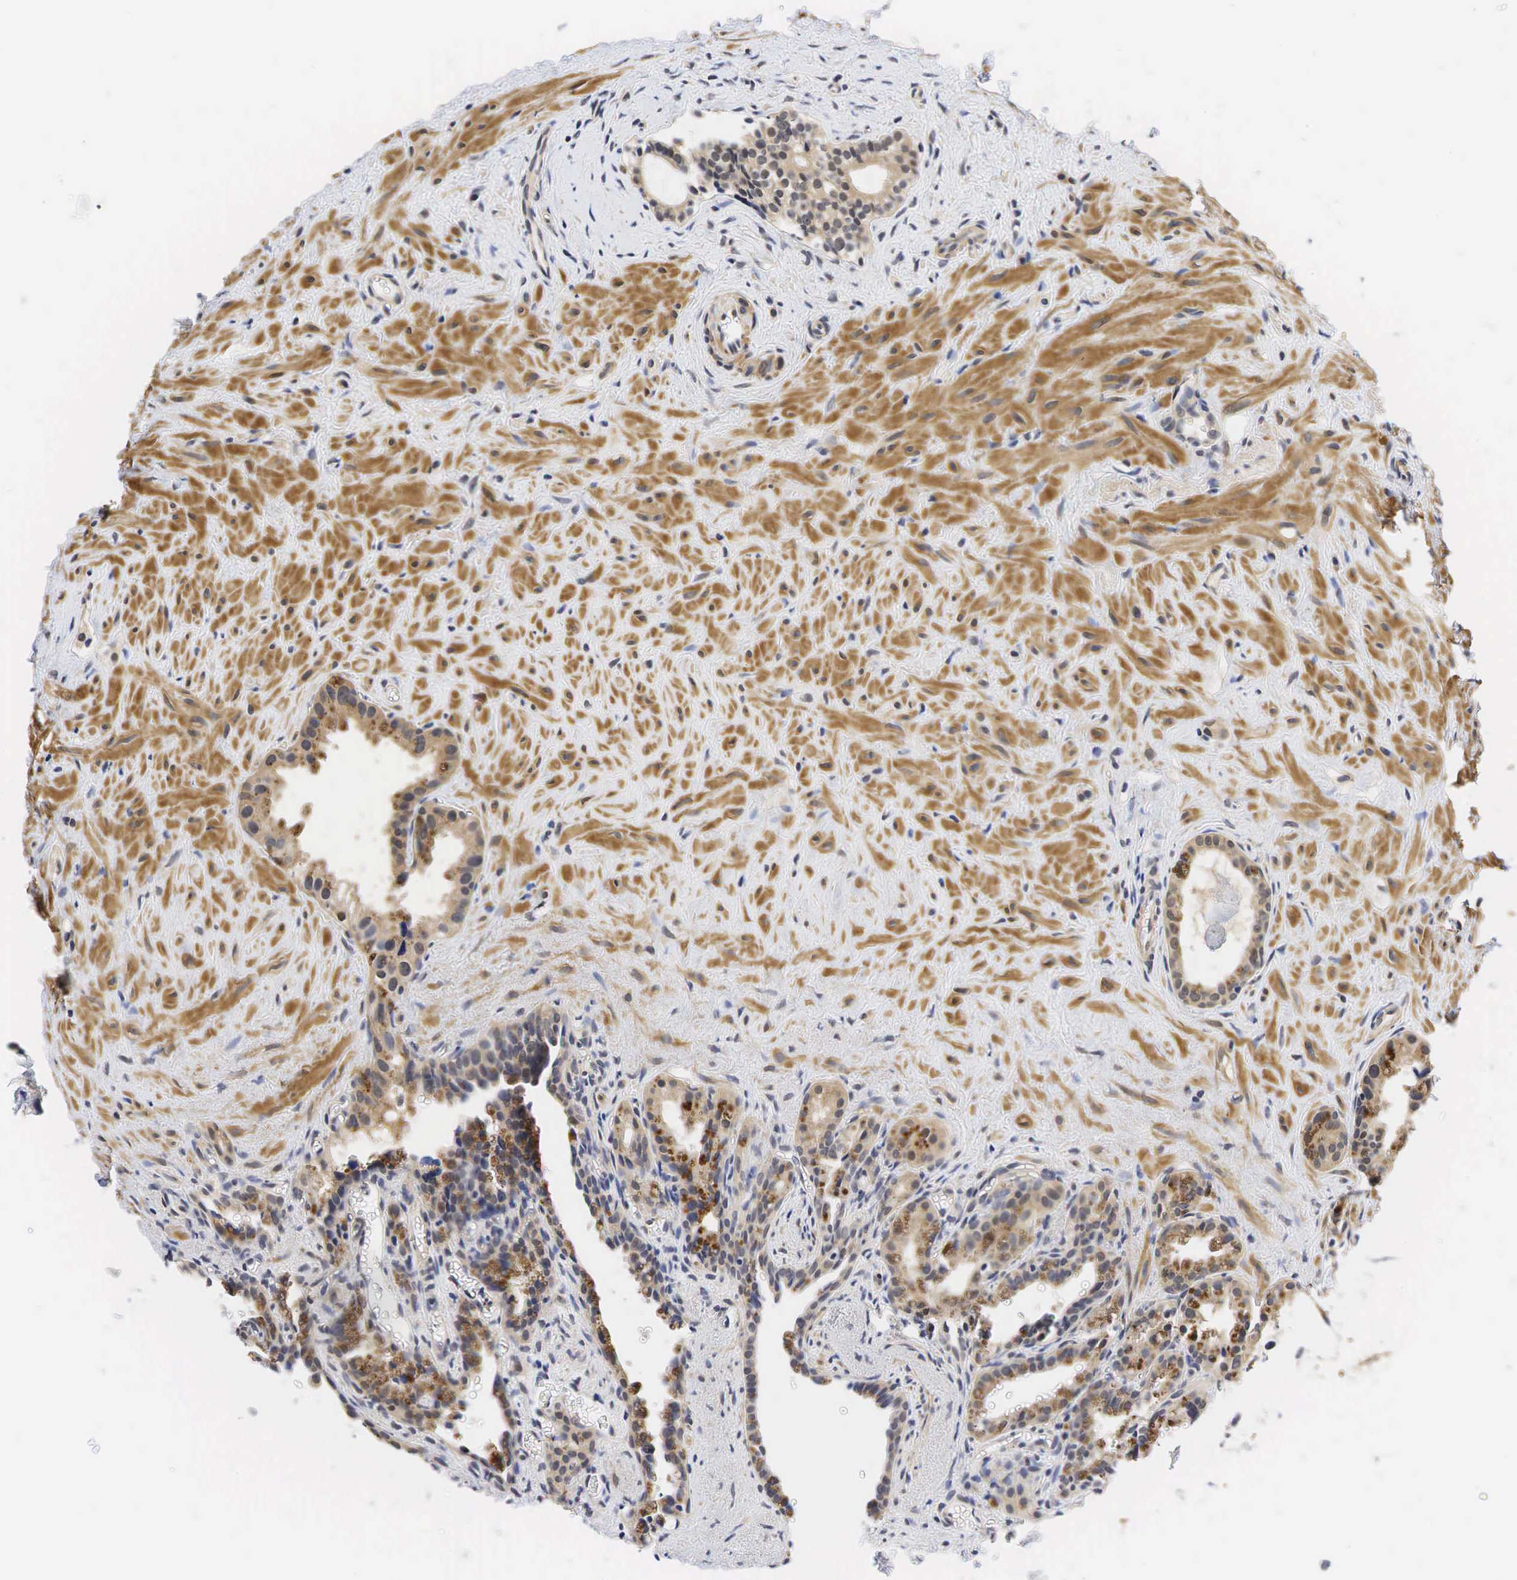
{"staining": {"intensity": "weak", "quantity": "<25%", "location": "nuclear"}, "tissue": "seminal vesicle", "cell_type": "Glandular cells", "image_type": "normal", "snomed": [{"axis": "morphology", "description": "Normal tissue, NOS"}, {"axis": "topography", "description": "Seminal veicle"}], "caption": "A high-resolution micrograph shows IHC staining of normal seminal vesicle, which demonstrates no significant staining in glandular cells.", "gene": "CCND1", "patient": {"sex": "male", "age": 60}}